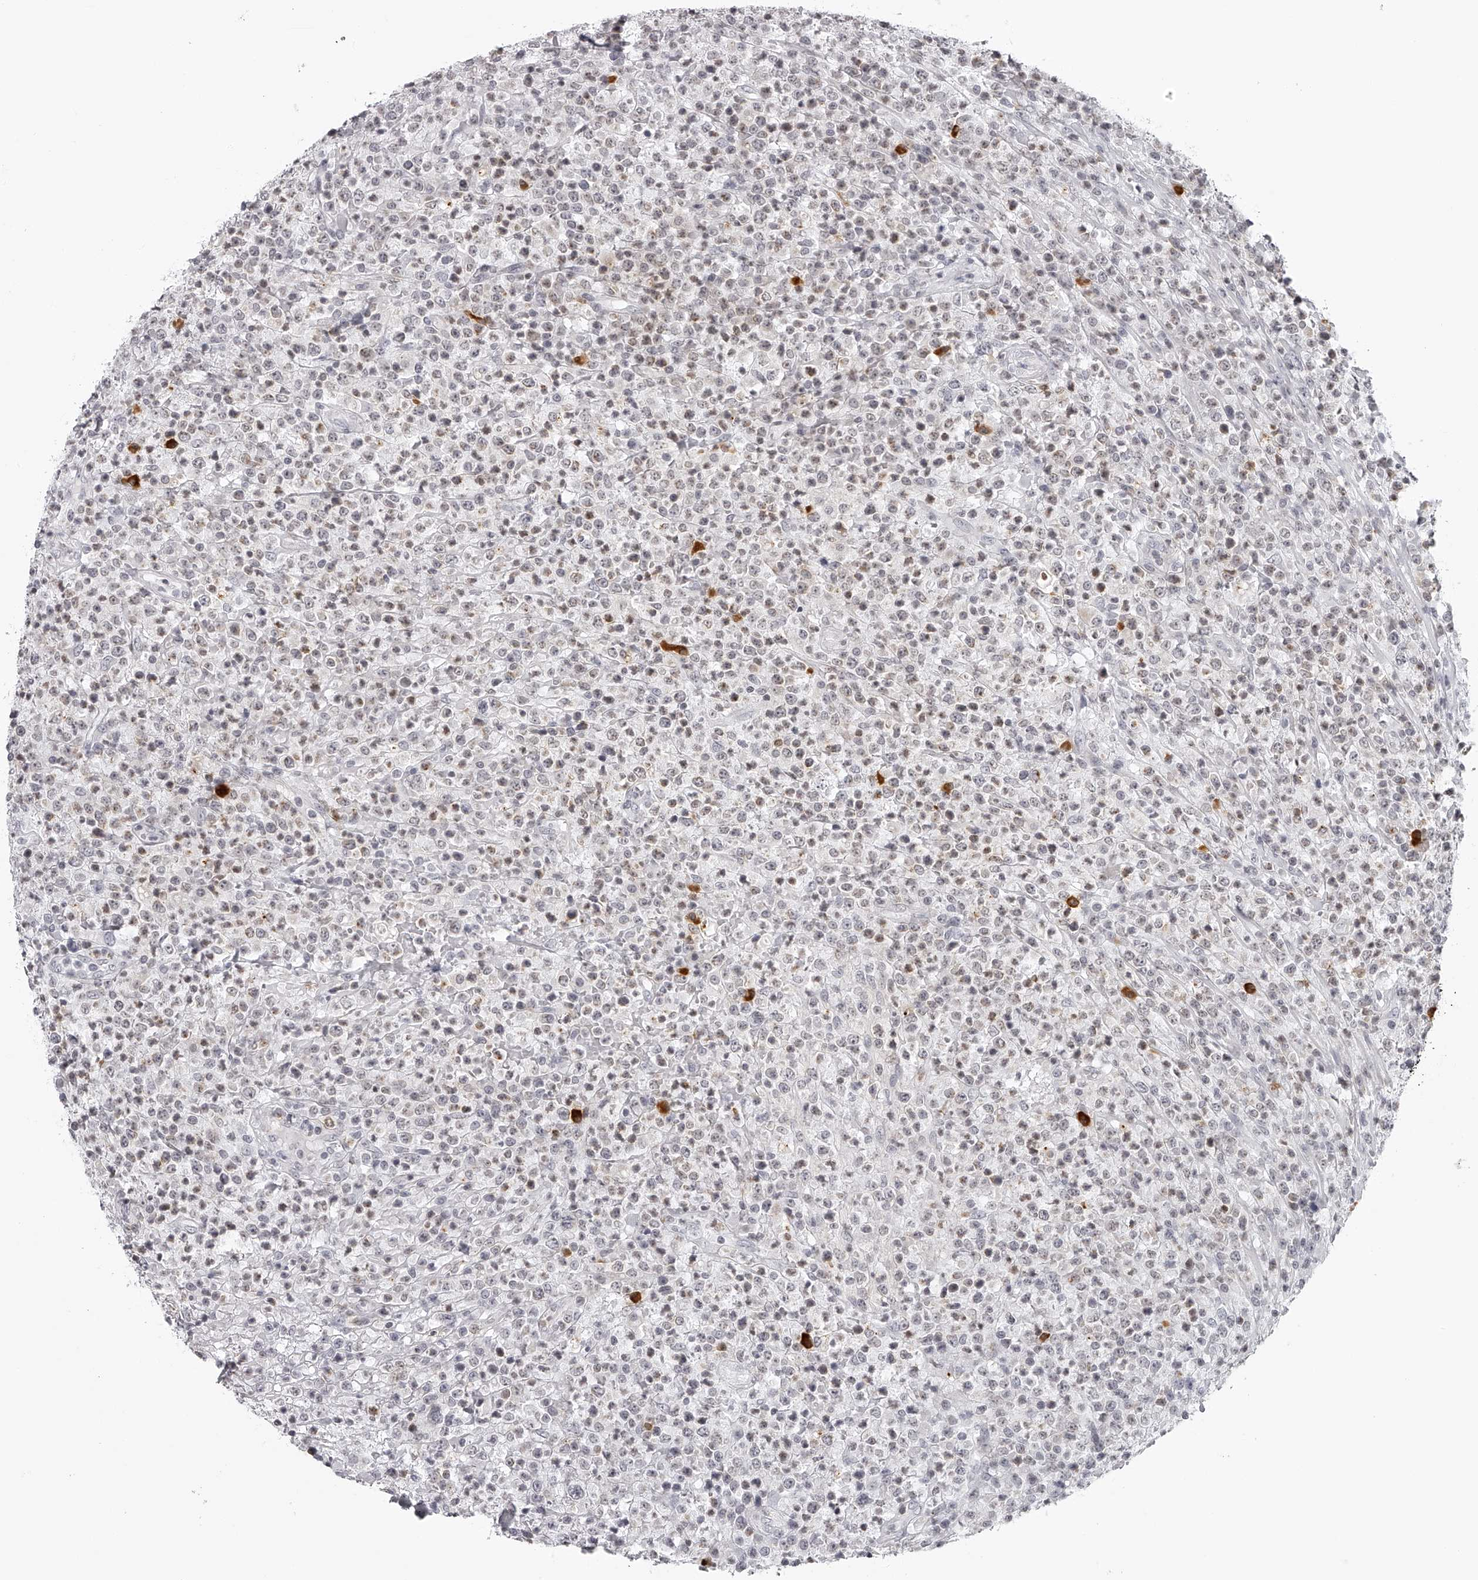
{"staining": {"intensity": "weak", "quantity": "25%-75%", "location": "nuclear"}, "tissue": "lymphoma", "cell_type": "Tumor cells", "image_type": "cancer", "snomed": [{"axis": "morphology", "description": "Malignant lymphoma, non-Hodgkin's type, High grade"}, {"axis": "topography", "description": "Colon"}], "caption": "An image of lymphoma stained for a protein demonstrates weak nuclear brown staining in tumor cells. The staining was performed using DAB (3,3'-diaminobenzidine) to visualize the protein expression in brown, while the nuclei were stained in blue with hematoxylin (Magnification: 20x).", "gene": "SEC11C", "patient": {"sex": "female", "age": 53}}